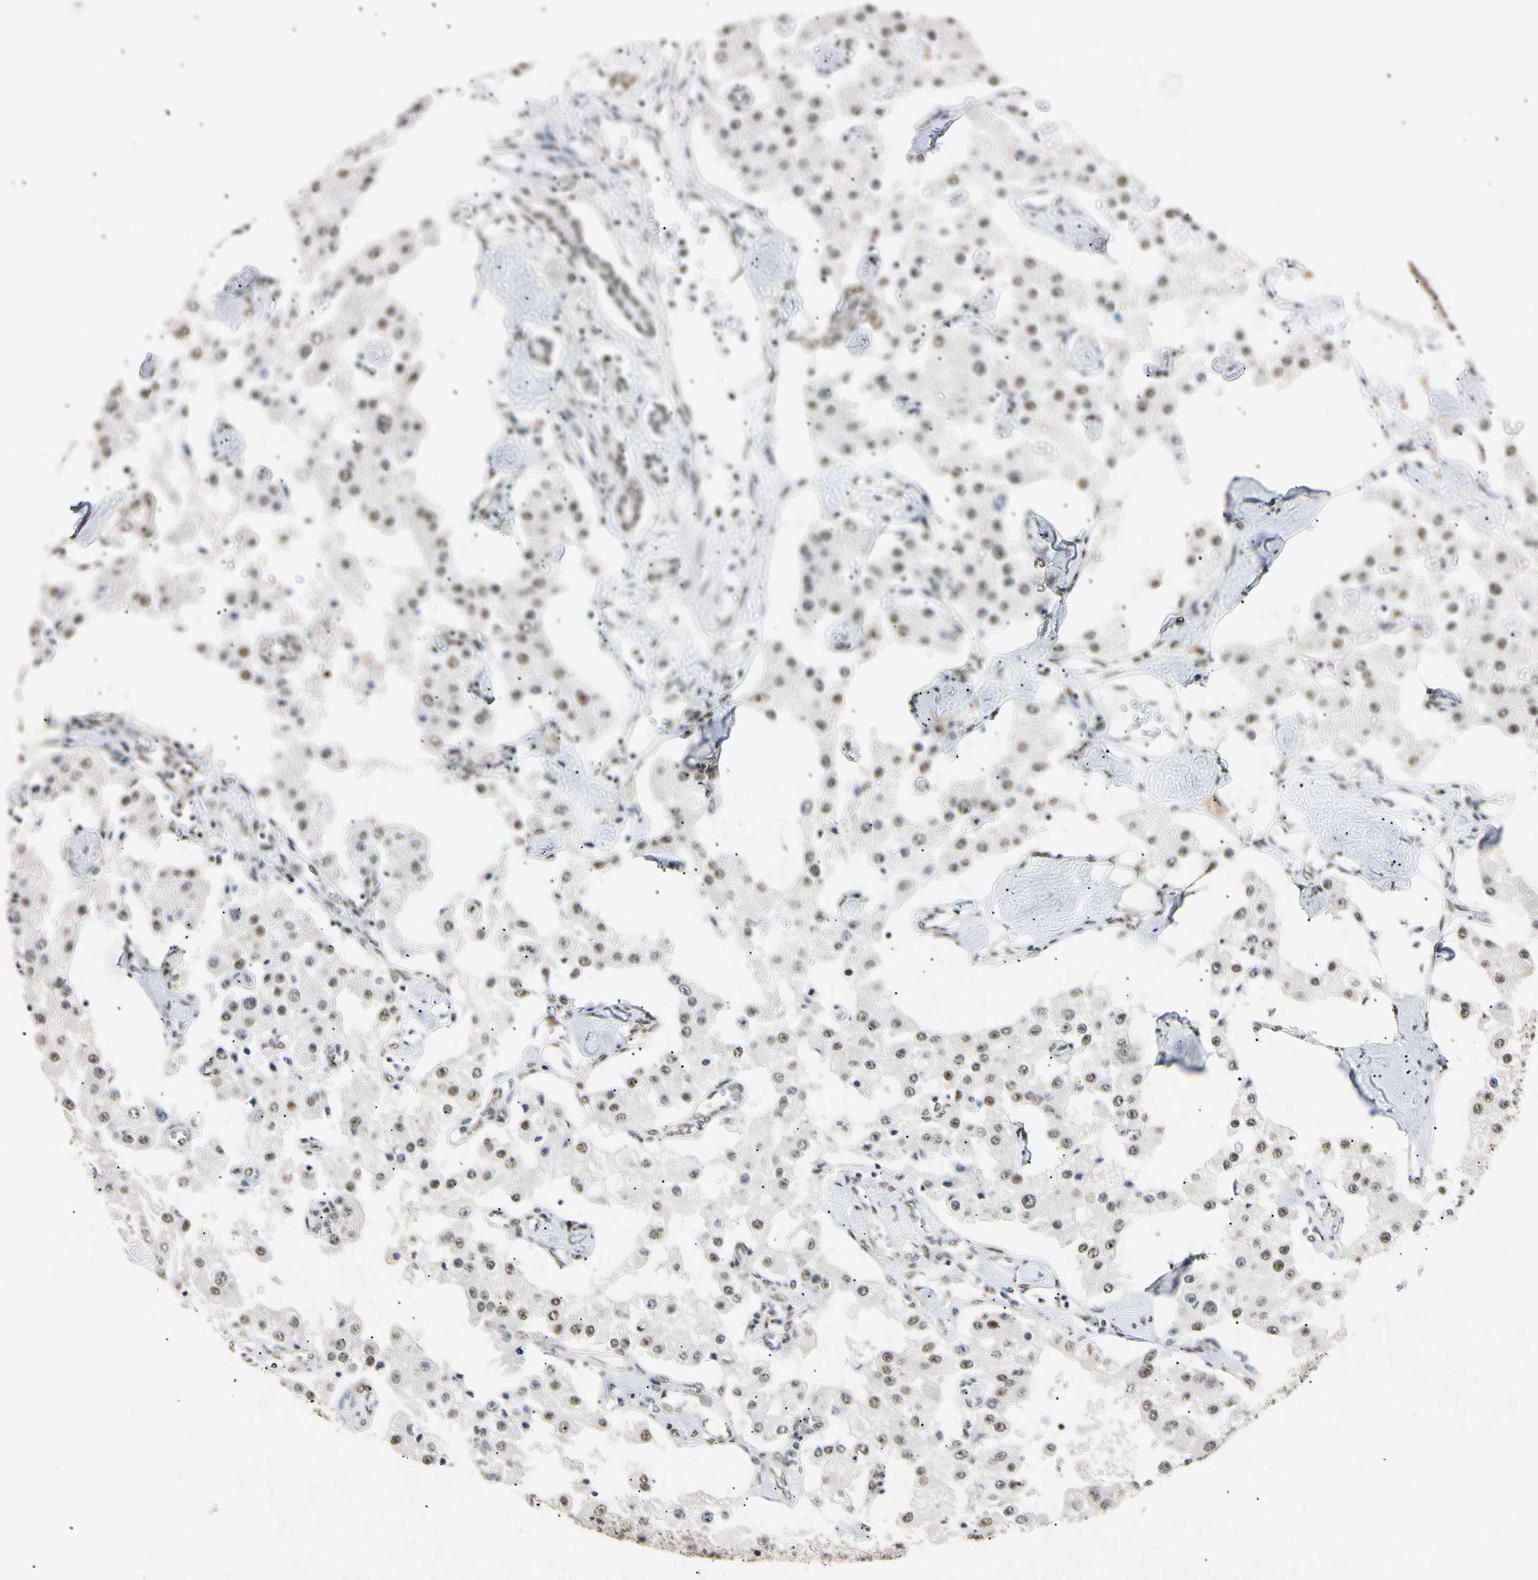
{"staining": {"intensity": "weak", "quantity": "25%-75%", "location": "nuclear"}, "tissue": "carcinoid", "cell_type": "Tumor cells", "image_type": "cancer", "snomed": [{"axis": "morphology", "description": "Carcinoid, malignant, NOS"}, {"axis": "topography", "description": "Pancreas"}], "caption": "Approximately 25%-75% of tumor cells in human carcinoid exhibit weak nuclear protein staining as visualized by brown immunohistochemical staining.", "gene": "SMARCA5", "patient": {"sex": "male", "age": 41}}